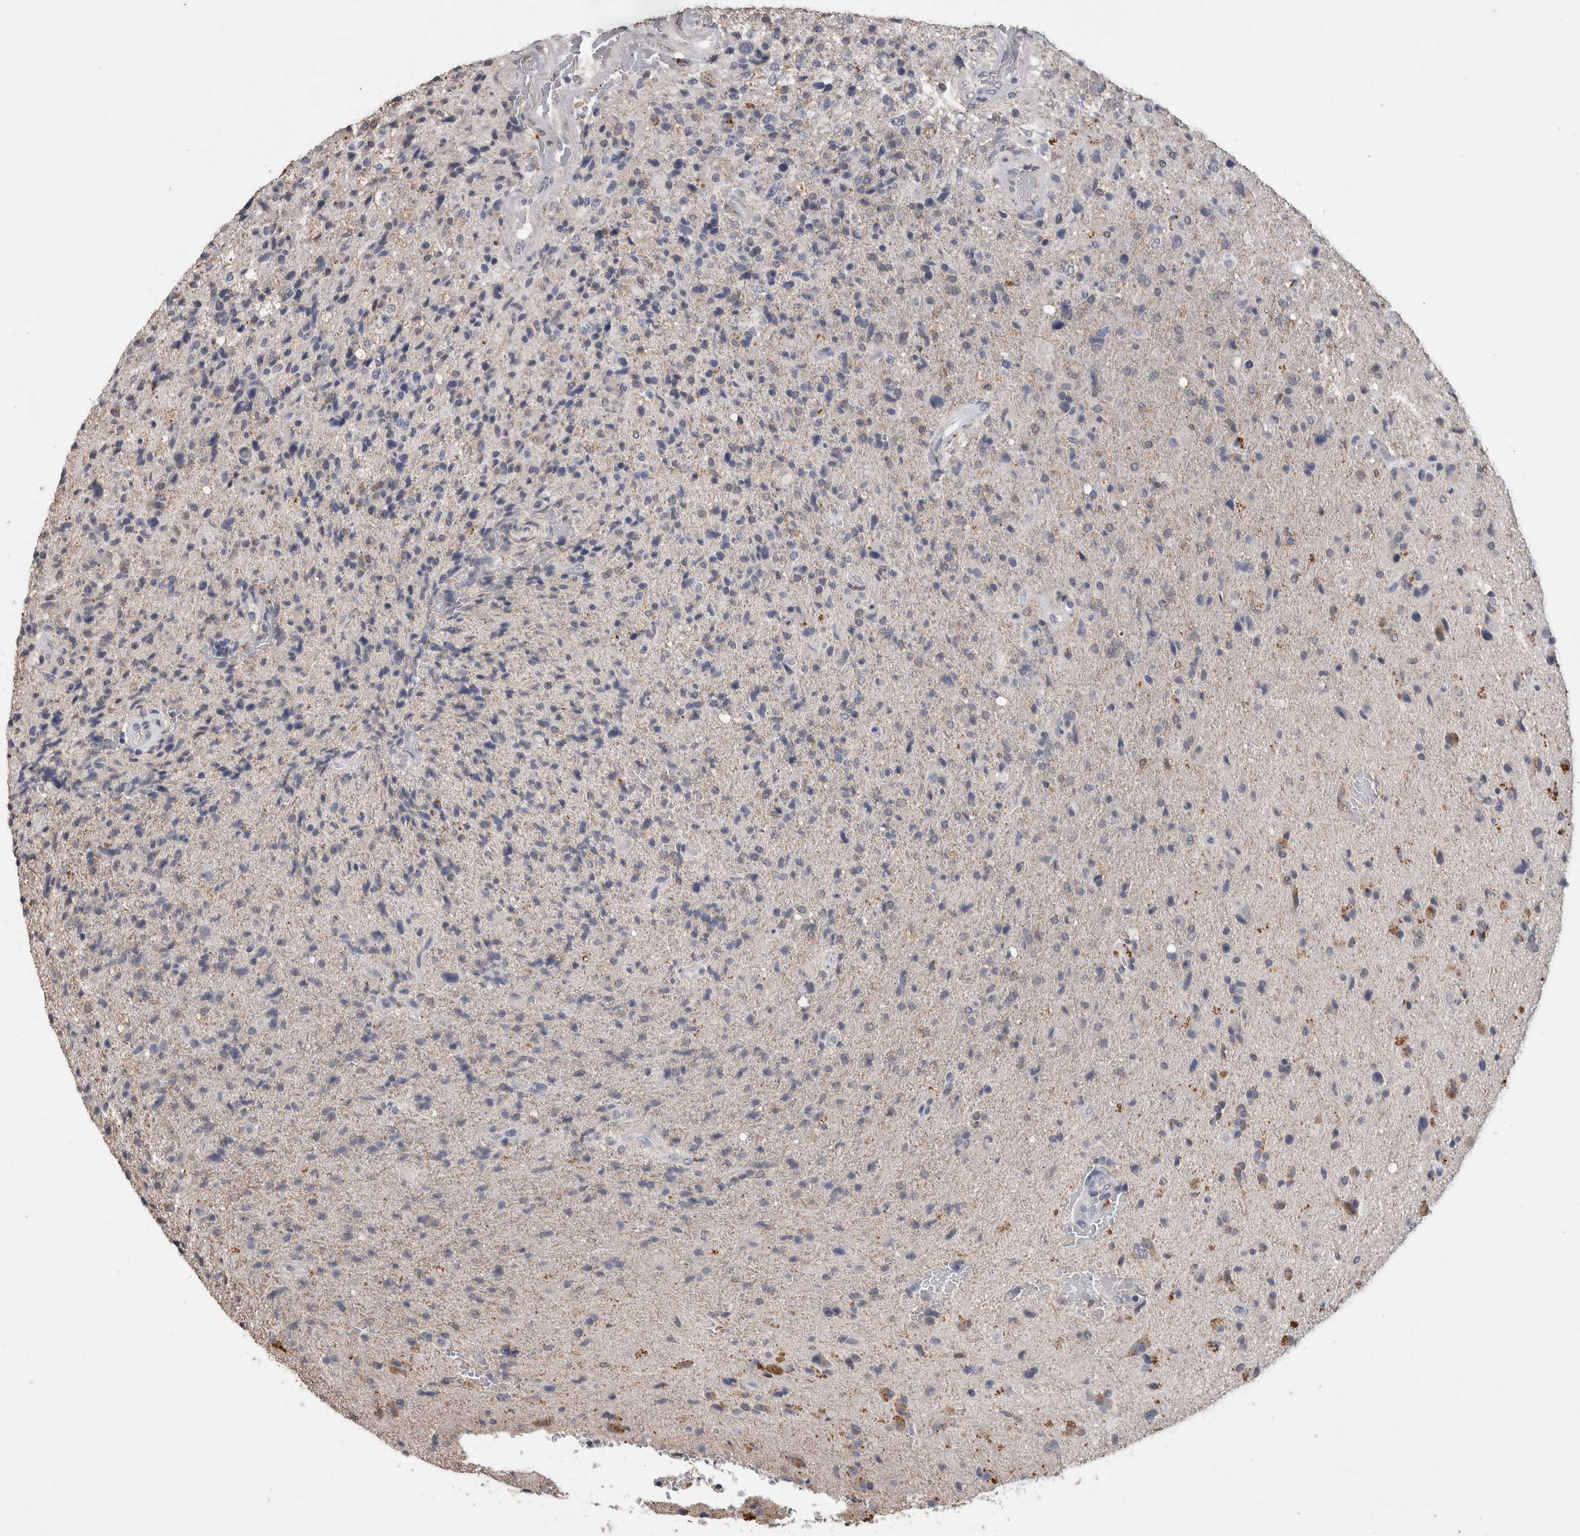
{"staining": {"intensity": "negative", "quantity": "none", "location": "none"}, "tissue": "glioma", "cell_type": "Tumor cells", "image_type": "cancer", "snomed": [{"axis": "morphology", "description": "Glioma, malignant, High grade"}, {"axis": "topography", "description": "Brain"}], "caption": "Malignant glioma (high-grade) was stained to show a protein in brown. There is no significant positivity in tumor cells. The staining is performed using DAB brown chromogen with nuclei counter-stained in using hematoxylin.", "gene": "CNTFR", "patient": {"sex": "male", "age": 72}}